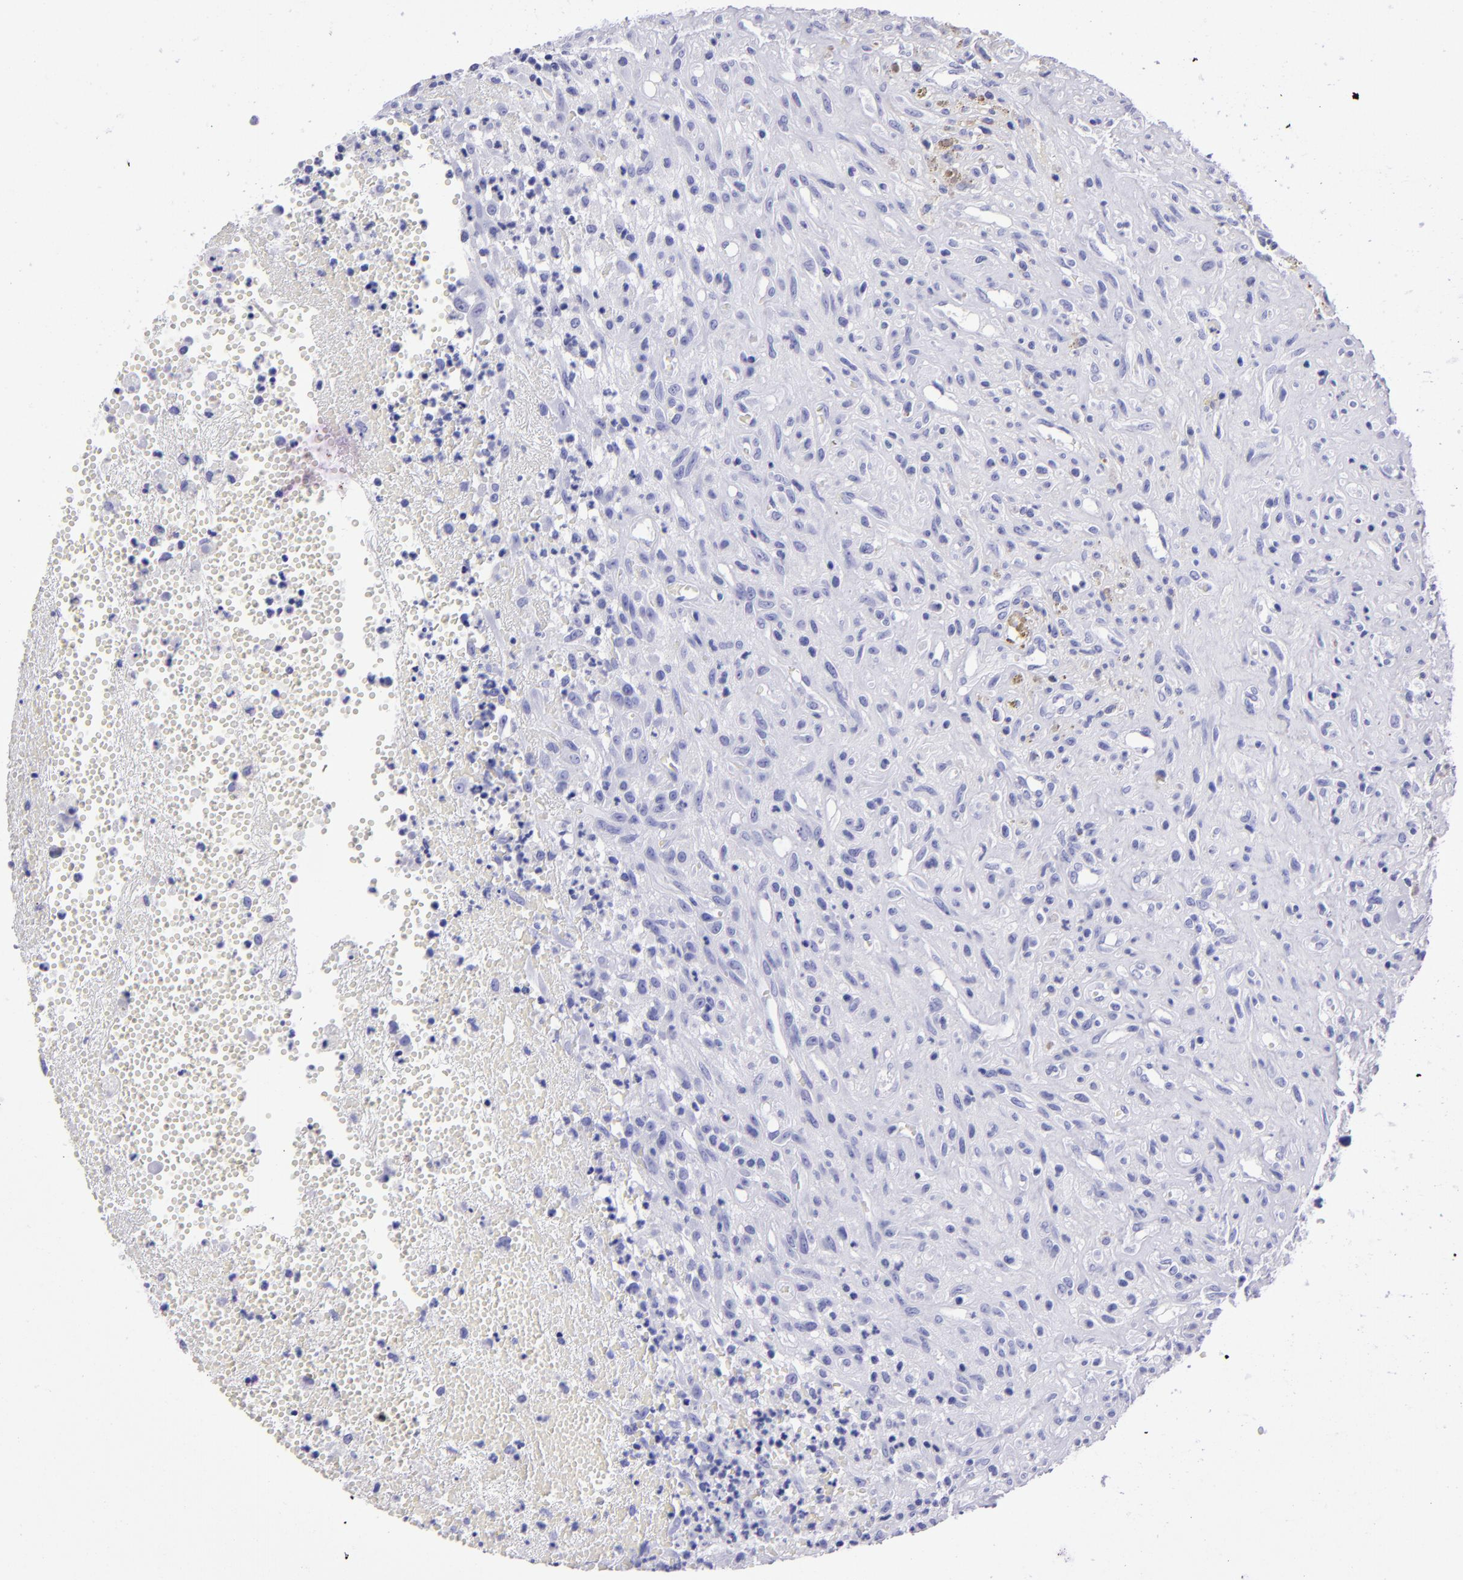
{"staining": {"intensity": "negative", "quantity": "none", "location": "none"}, "tissue": "glioma", "cell_type": "Tumor cells", "image_type": "cancer", "snomed": [{"axis": "morphology", "description": "Glioma, malignant, High grade"}, {"axis": "topography", "description": "Brain"}], "caption": "A high-resolution photomicrograph shows IHC staining of high-grade glioma (malignant), which shows no significant positivity in tumor cells. (DAB (3,3'-diaminobenzidine) immunohistochemistry, high magnification).", "gene": "TYRP1", "patient": {"sex": "male", "age": 66}}